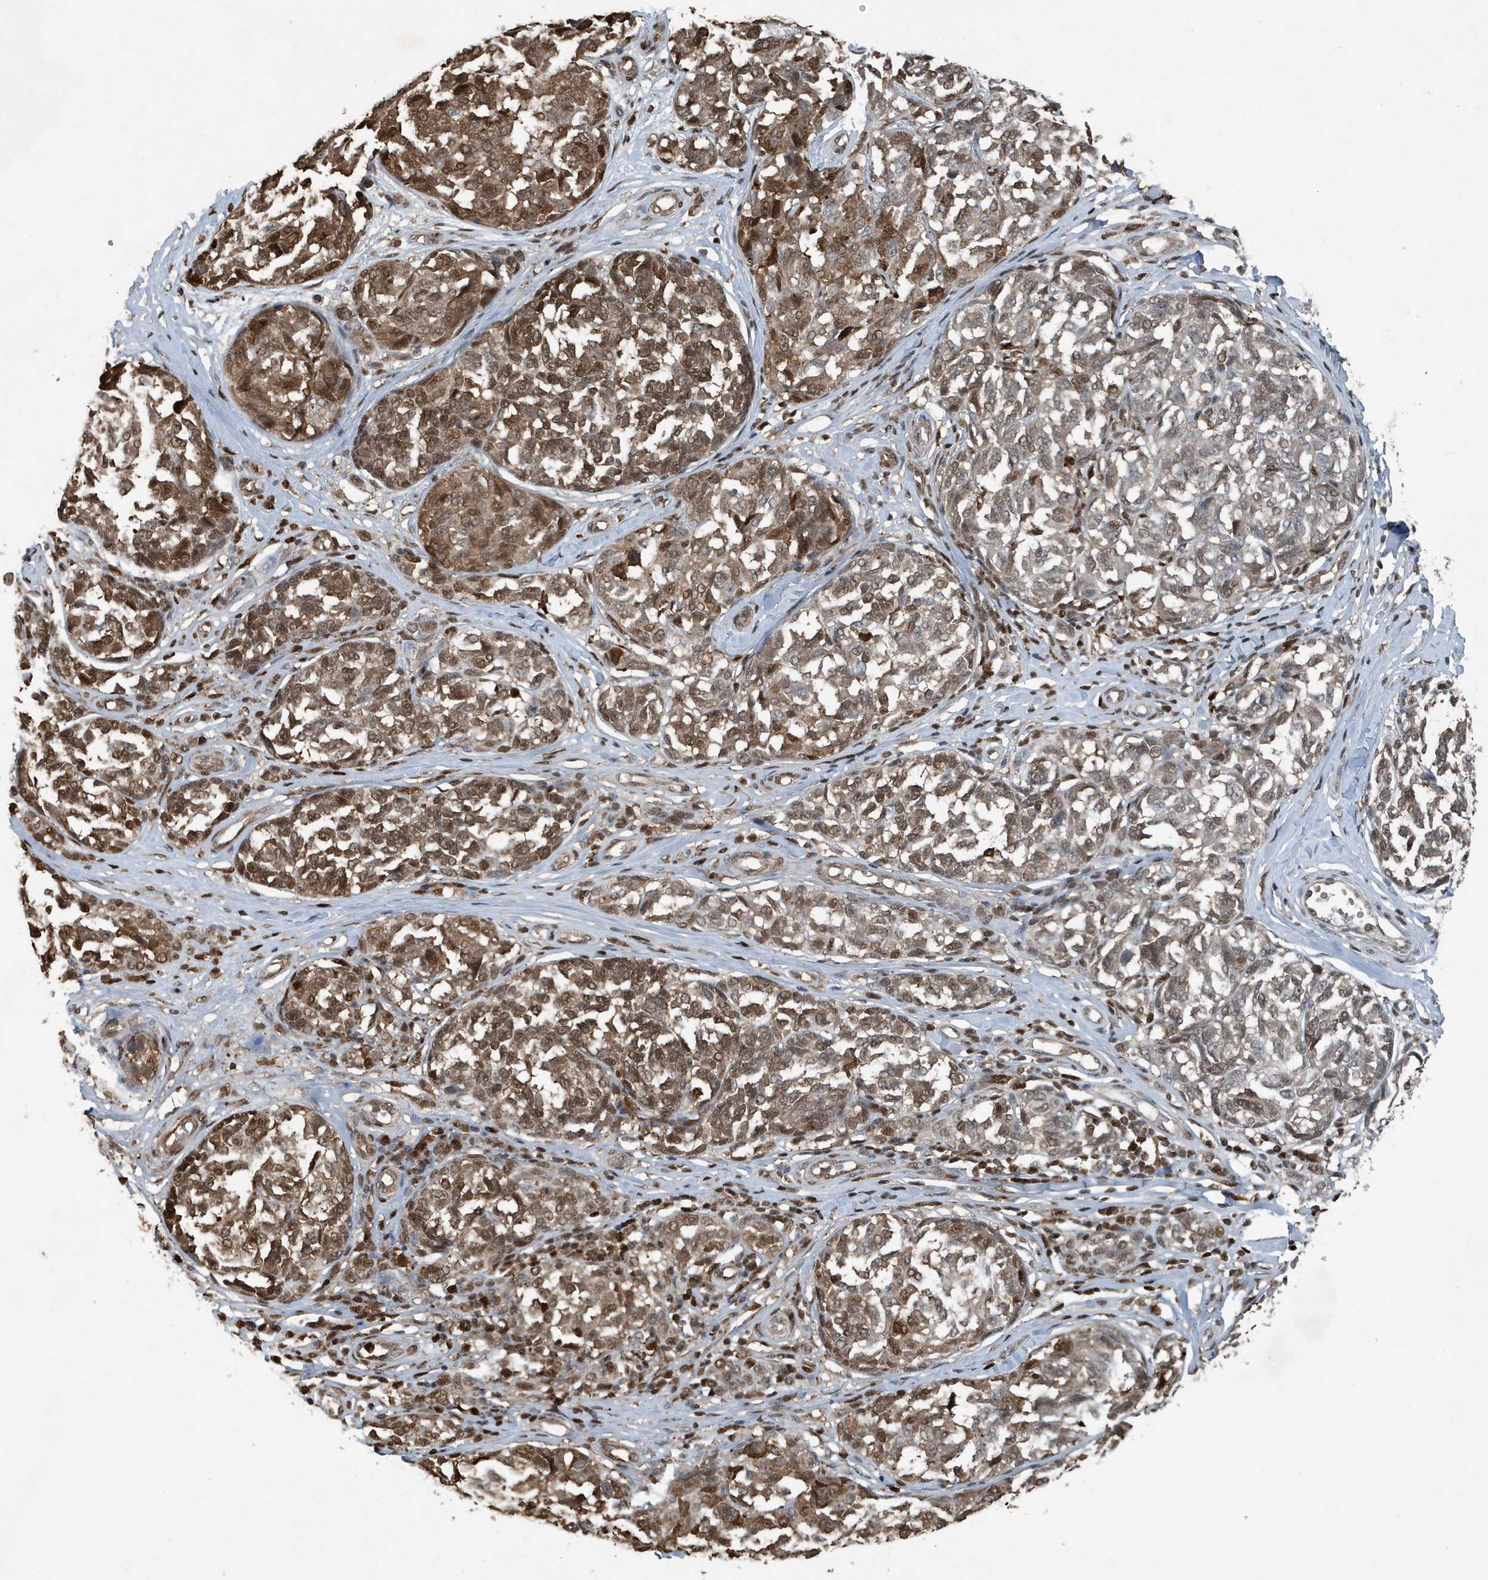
{"staining": {"intensity": "moderate", "quantity": ">75%", "location": "cytoplasmic/membranous,nuclear"}, "tissue": "melanoma", "cell_type": "Tumor cells", "image_type": "cancer", "snomed": [{"axis": "morphology", "description": "Malignant melanoma, NOS"}, {"axis": "topography", "description": "Skin"}], "caption": "Protein staining of melanoma tissue displays moderate cytoplasmic/membranous and nuclear expression in approximately >75% of tumor cells. (DAB (3,3'-diaminobenzidine) IHC, brown staining for protein, blue staining for nuclei).", "gene": "HSPA1A", "patient": {"sex": "female", "age": 64}}